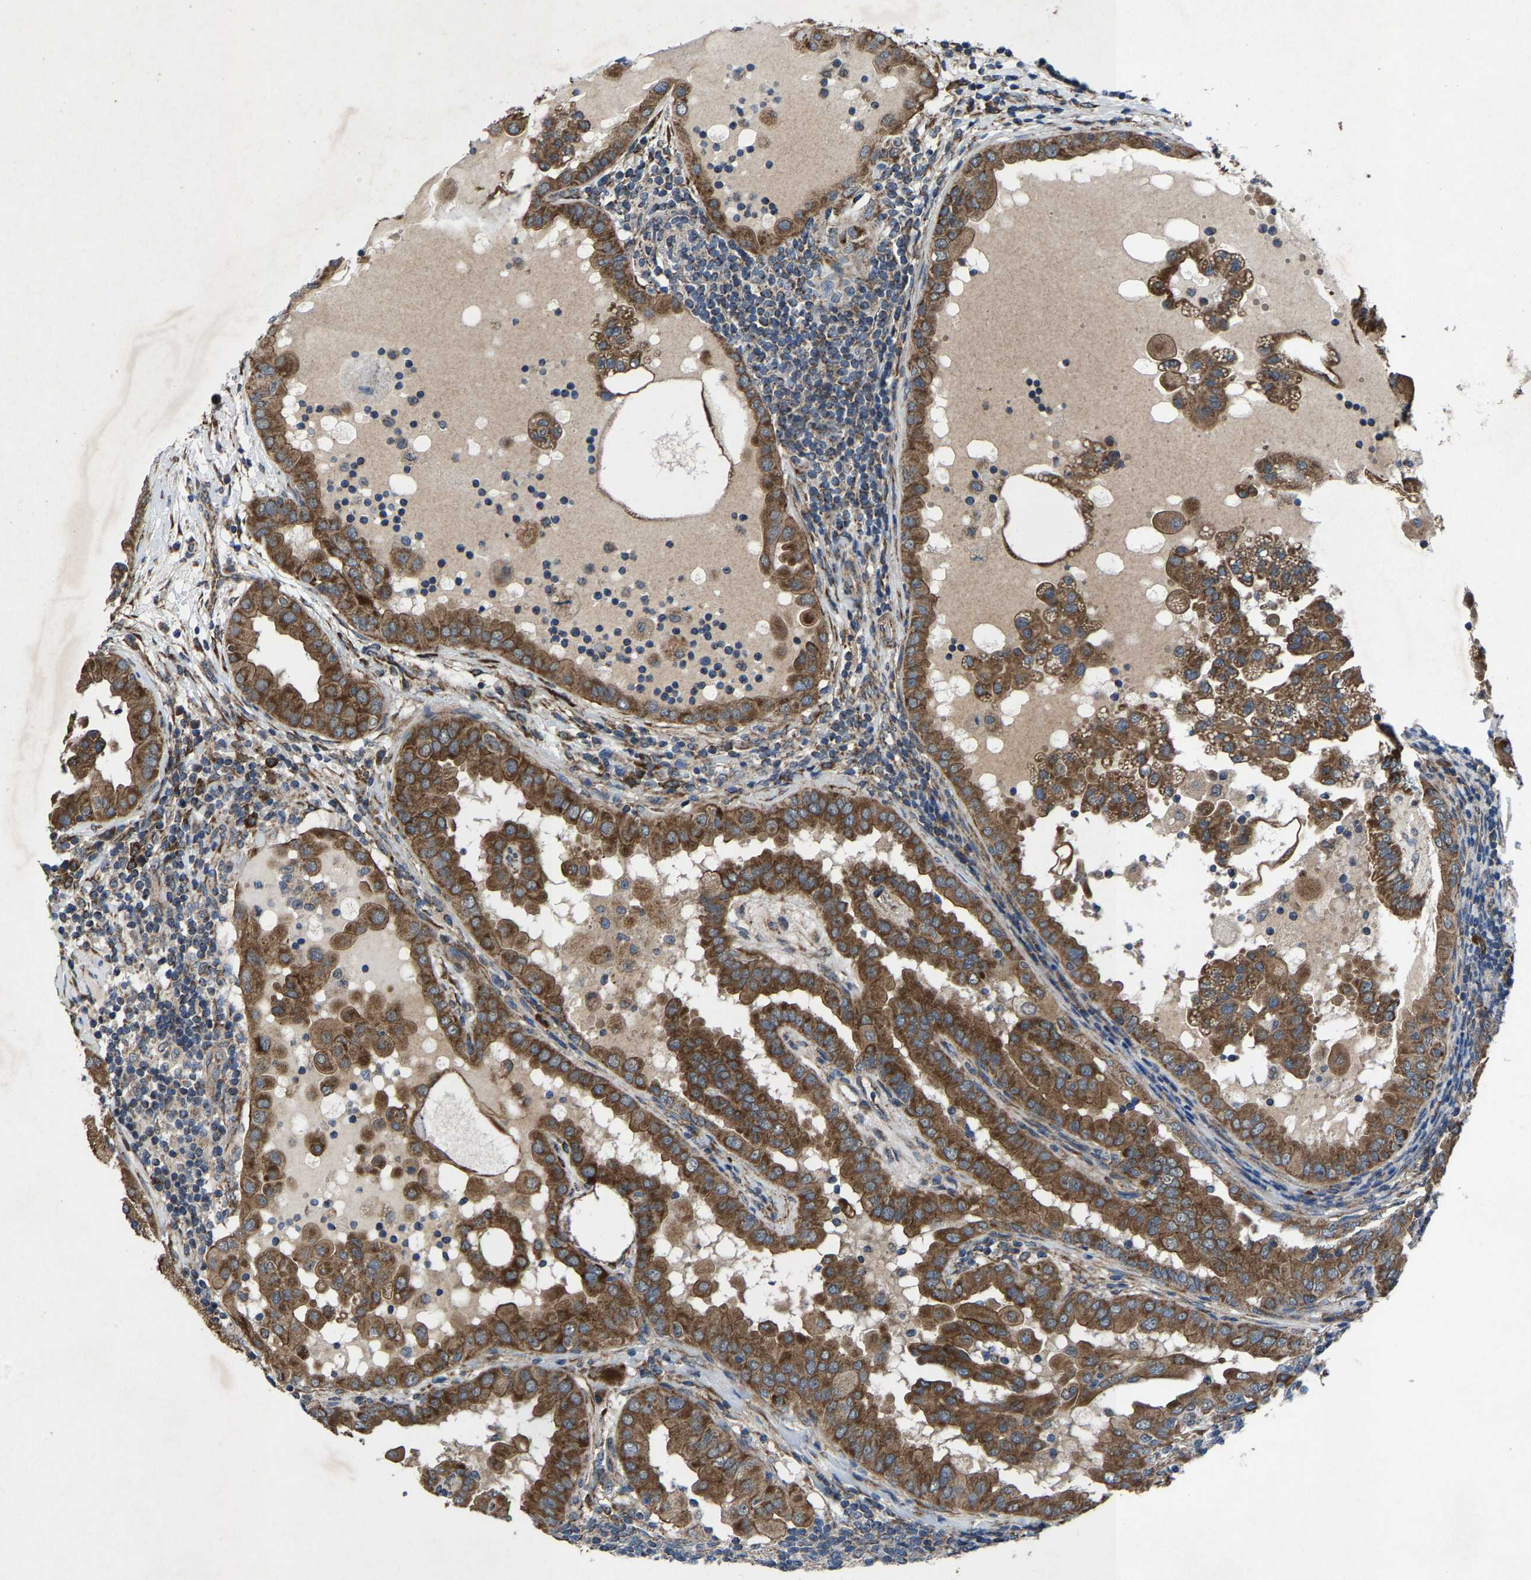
{"staining": {"intensity": "strong", "quantity": ">75%", "location": "cytoplasmic/membranous"}, "tissue": "thyroid cancer", "cell_type": "Tumor cells", "image_type": "cancer", "snomed": [{"axis": "morphology", "description": "Papillary adenocarcinoma, NOS"}, {"axis": "topography", "description": "Thyroid gland"}], "caption": "Protein analysis of thyroid cancer tissue exhibits strong cytoplasmic/membranous expression in about >75% of tumor cells.", "gene": "PDP1", "patient": {"sex": "male", "age": 33}}